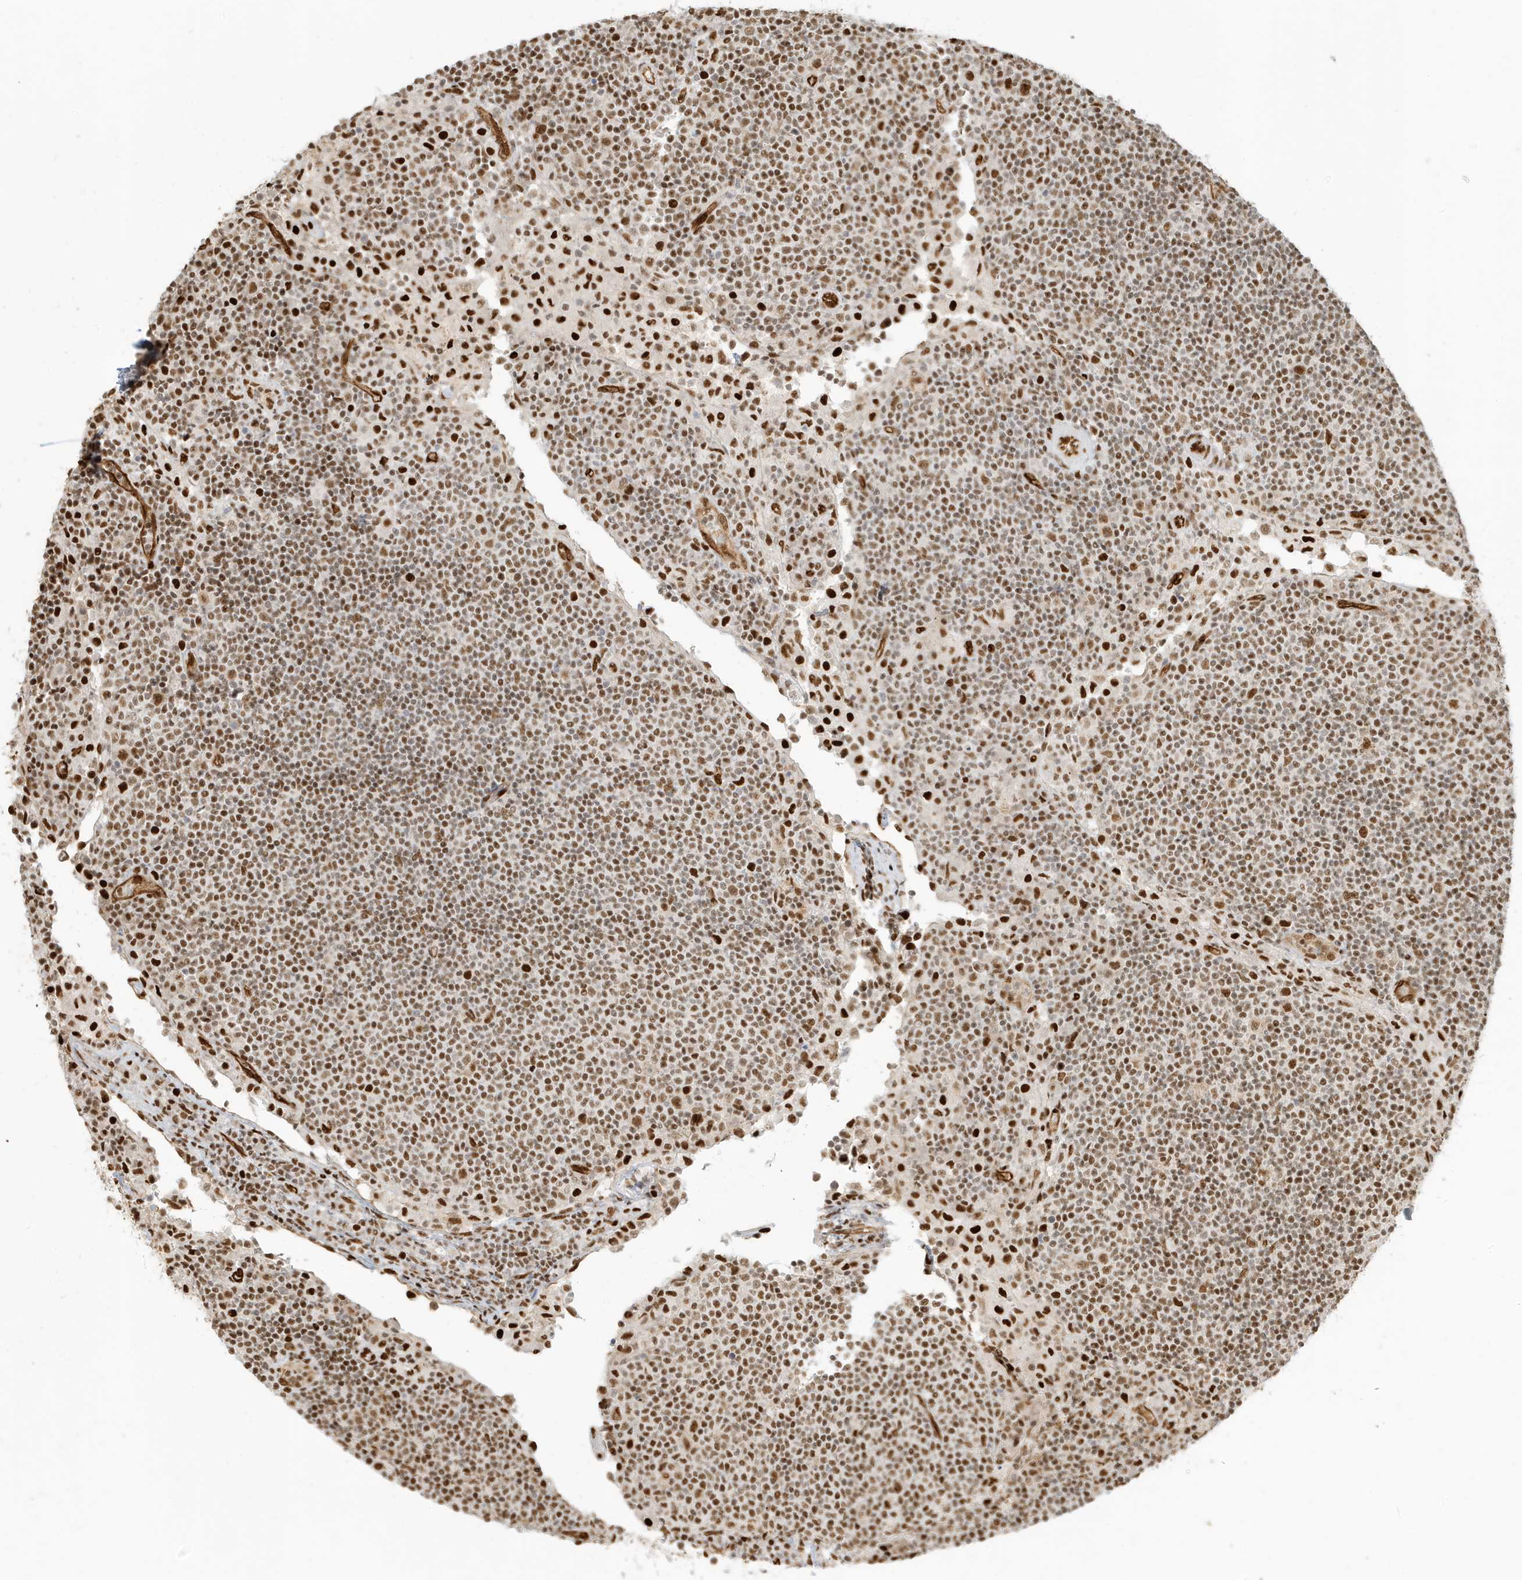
{"staining": {"intensity": "moderate", "quantity": ">75%", "location": "nuclear"}, "tissue": "lymph node", "cell_type": "Germinal center cells", "image_type": "normal", "snomed": [{"axis": "morphology", "description": "Normal tissue, NOS"}, {"axis": "topography", "description": "Lymph node"}], "caption": "Approximately >75% of germinal center cells in unremarkable human lymph node demonstrate moderate nuclear protein positivity as visualized by brown immunohistochemical staining.", "gene": "CKS1B", "patient": {"sex": "female", "age": 53}}